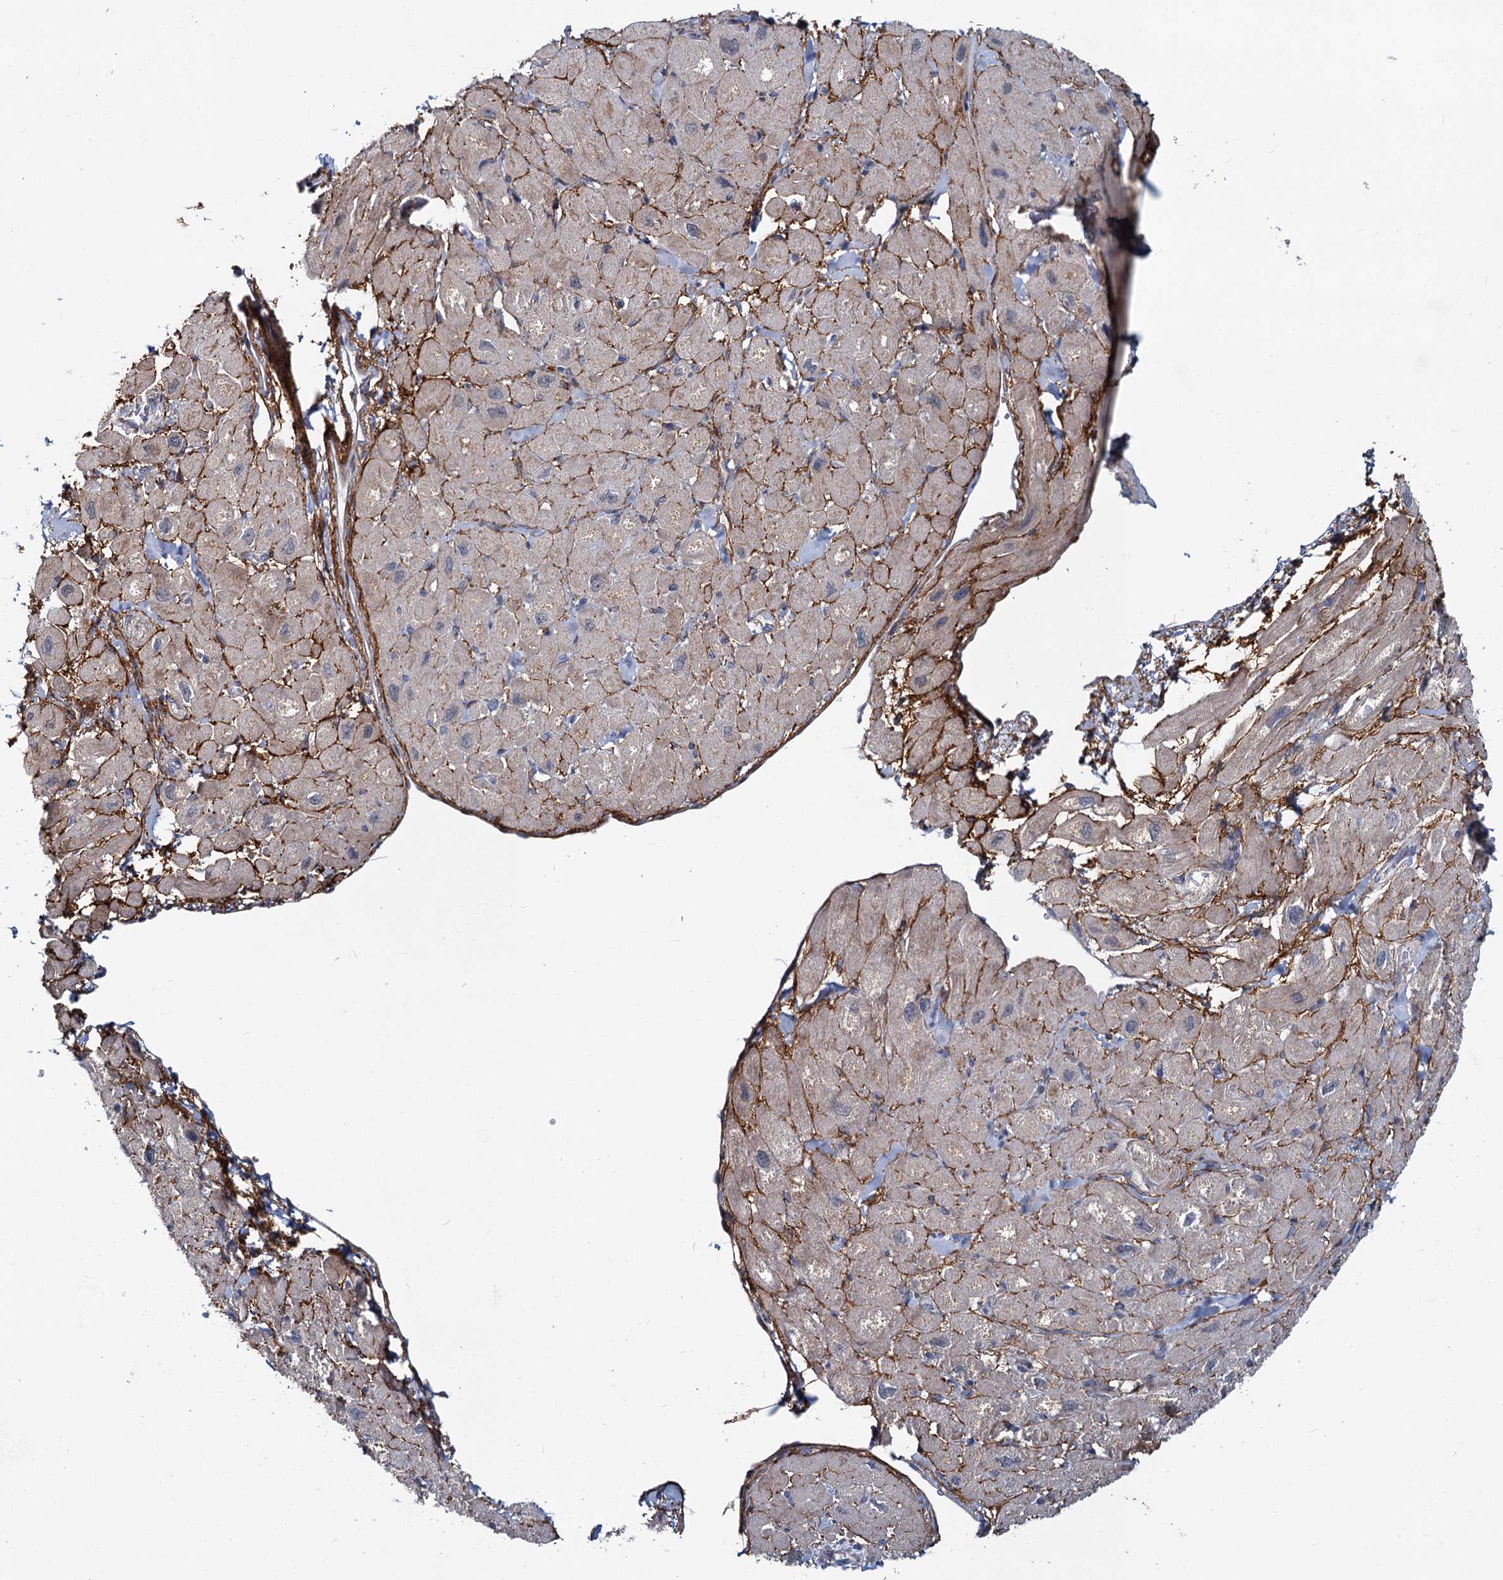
{"staining": {"intensity": "moderate", "quantity": "25%-75%", "location": "cytoplasmic/membranous"}, "tissue": "heart muscle", "cell_type": "Cardiomyocytes", "image_type": "normal", "snomed": [{"axis": "morphology", "description": "Normal tissue, NOS"}, {"axis": "topography", "description": "Heart"}], "caption": "Normal heart muscle was stained to show a protein in brown. There is medium levels of moderate cytoplasmic/membranous positivity in approximately 25%-75% of cardiomyocytes. The staining was performed using DAB, with brown indicating positive protein expression. Nuclei are stained blue with hematoxylin.", "gene": "DCUN1D2", "patient": {"sex": "male", "age": 65}}